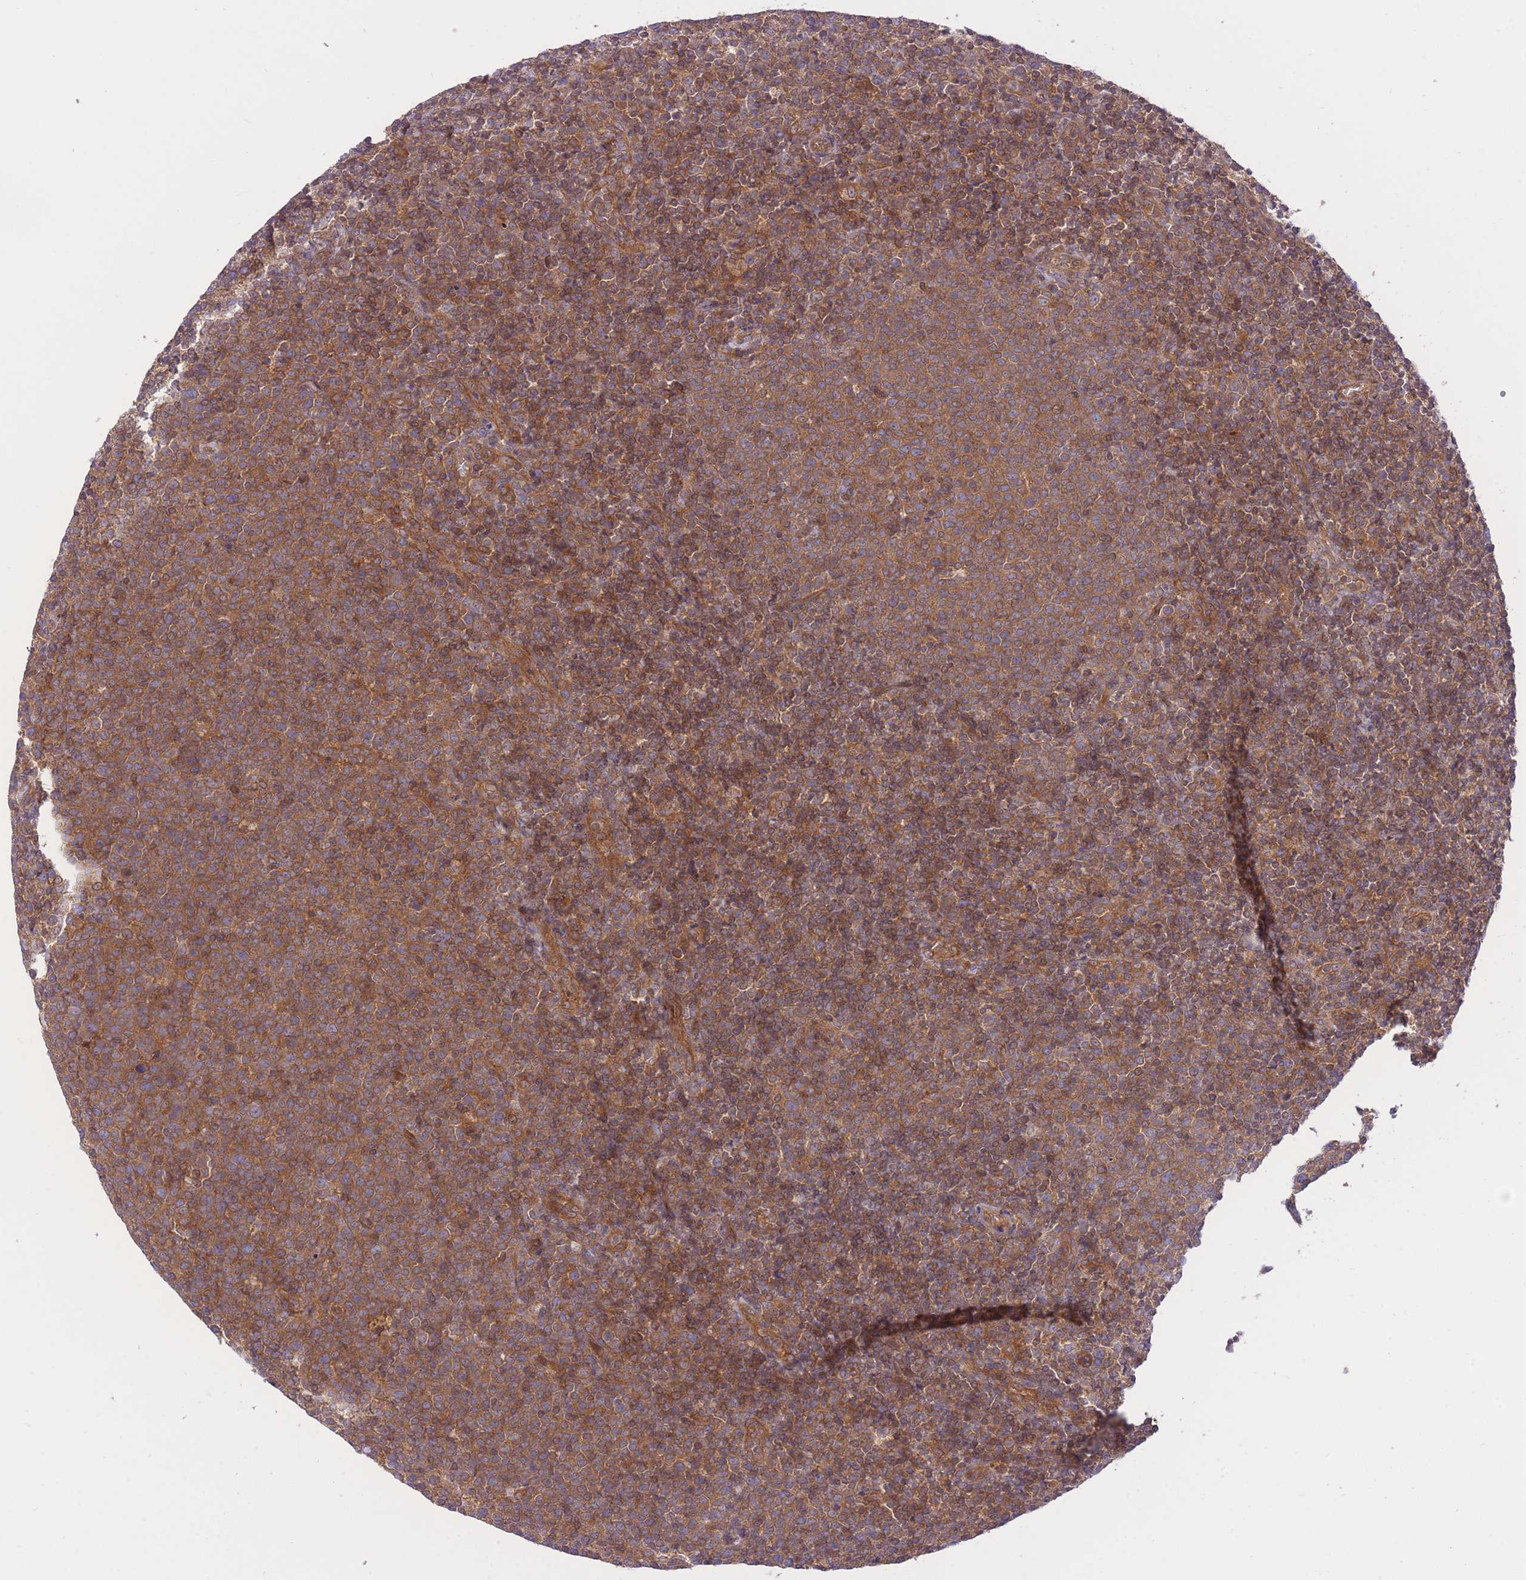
{"staining": {"intensity": "moderate", "quantity": ">75%", "location": "cytoplasmic/membranous"}, "tissue": "lymphoma", "cell_type": "Tumor cells", "image_type": "cancer", "snomed": [{"axis": "morphology", "description": "Malignant lymphoma, non-Hodgkin's type, High grade"}, {"axis": "topography", "description": "Lymph node"}], "caption": "Tumor cells exhibit medium levels of moderate cytoplasmic/membranous expression in approximately >75% of cells in lymphoma.", "gene": "PREP", "patient": {"sex": "male", "age": 61}}